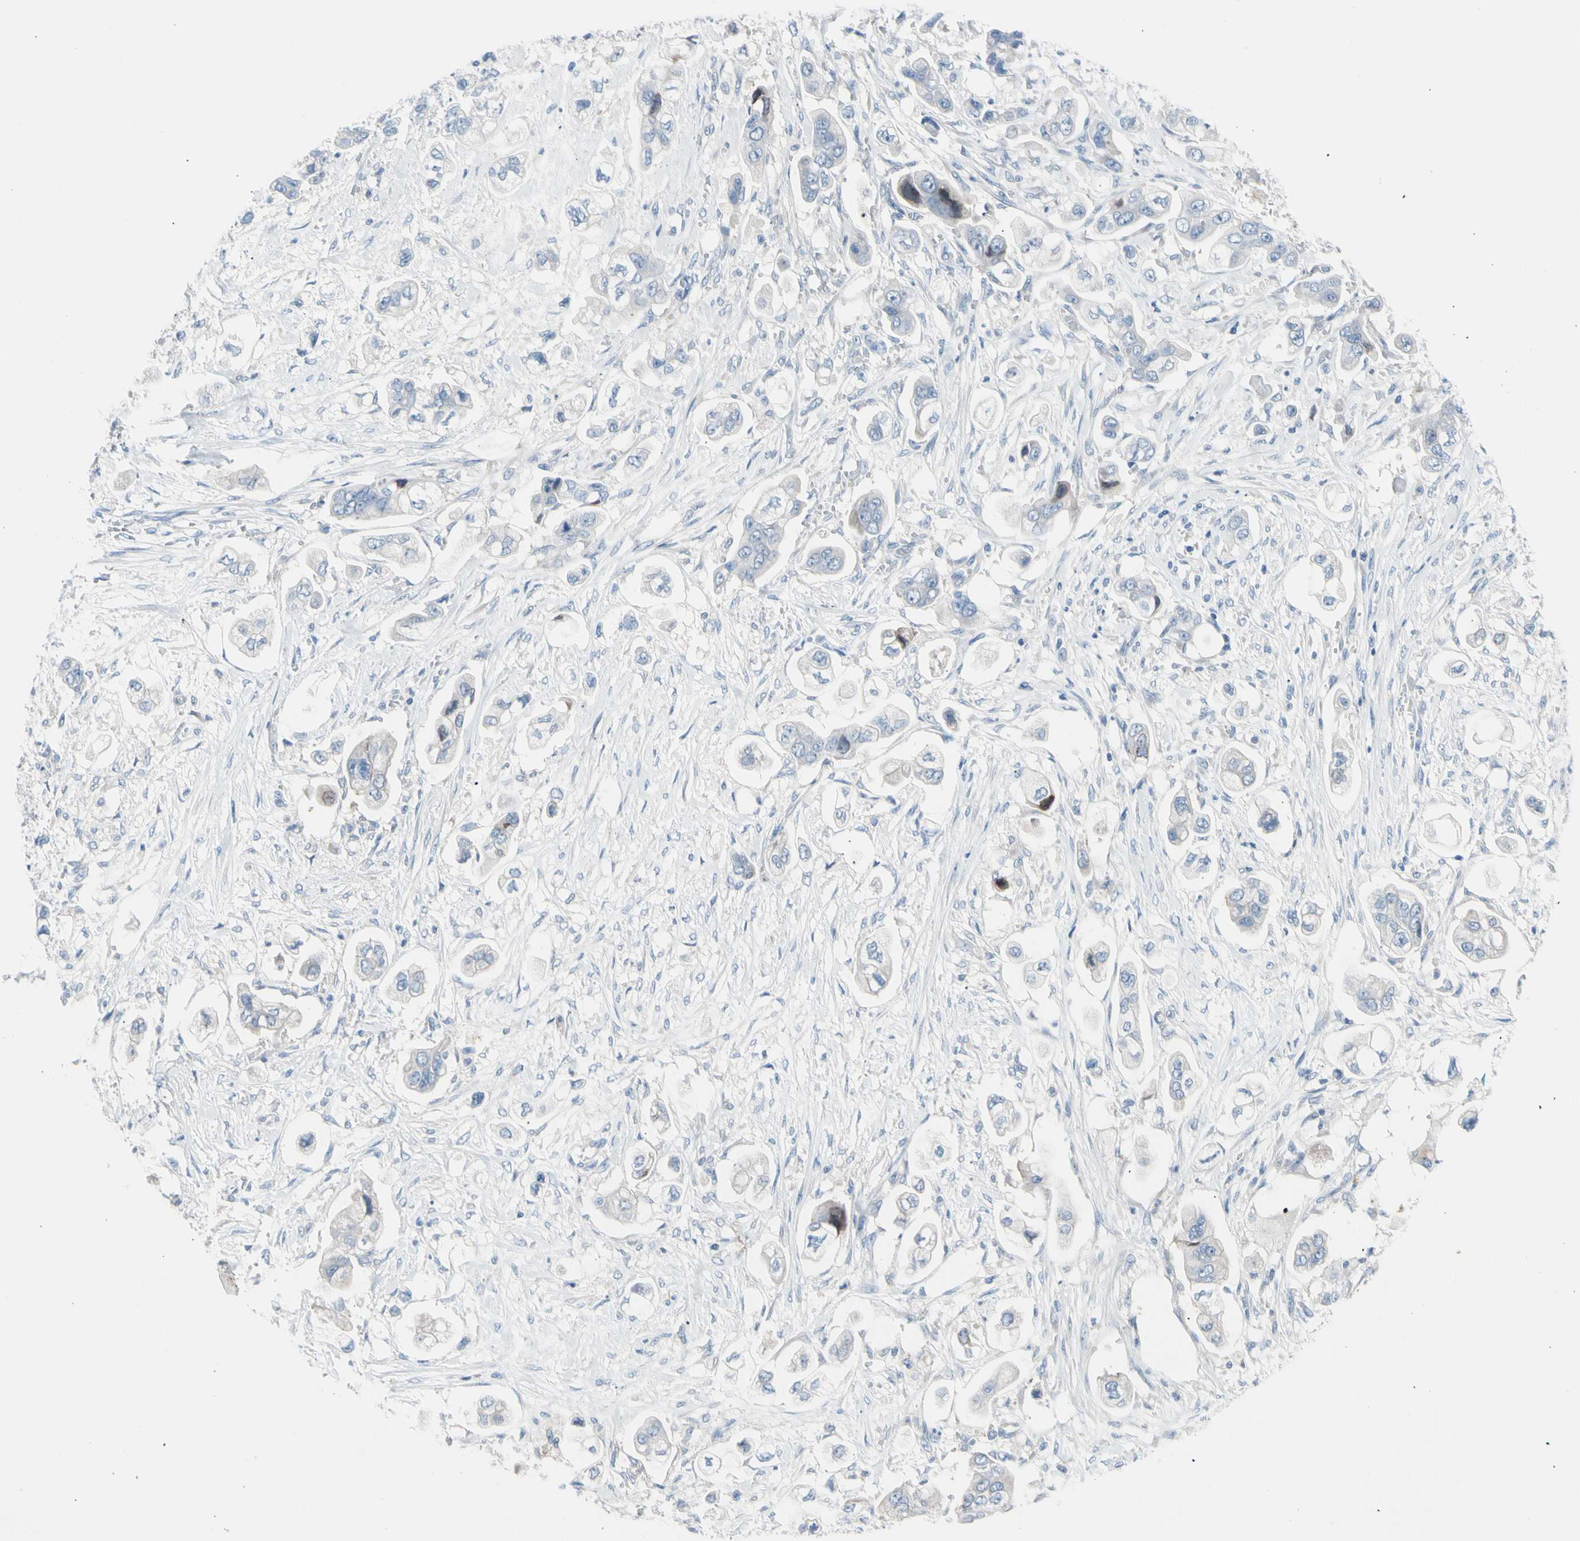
{"staining": {"intensity": "negative", "quantity": "none", "location": "none"}, "tissue": "stomach cancer", "cell_type": "Tumor cells", "image_type": "cancer", "snomed": [{"axis": "morphology", "description": "Adenocarcinoma, NOS"}, {"axis": "topography", "description": "Stomach"}], "caption": "IHC photomicrograph of adenocarcinoma (stomach) stained for a protein (brown), which shows no expression in tumor cells.", "gene": "CASQ1", "patient": {"sex": "male", "age": 62}}